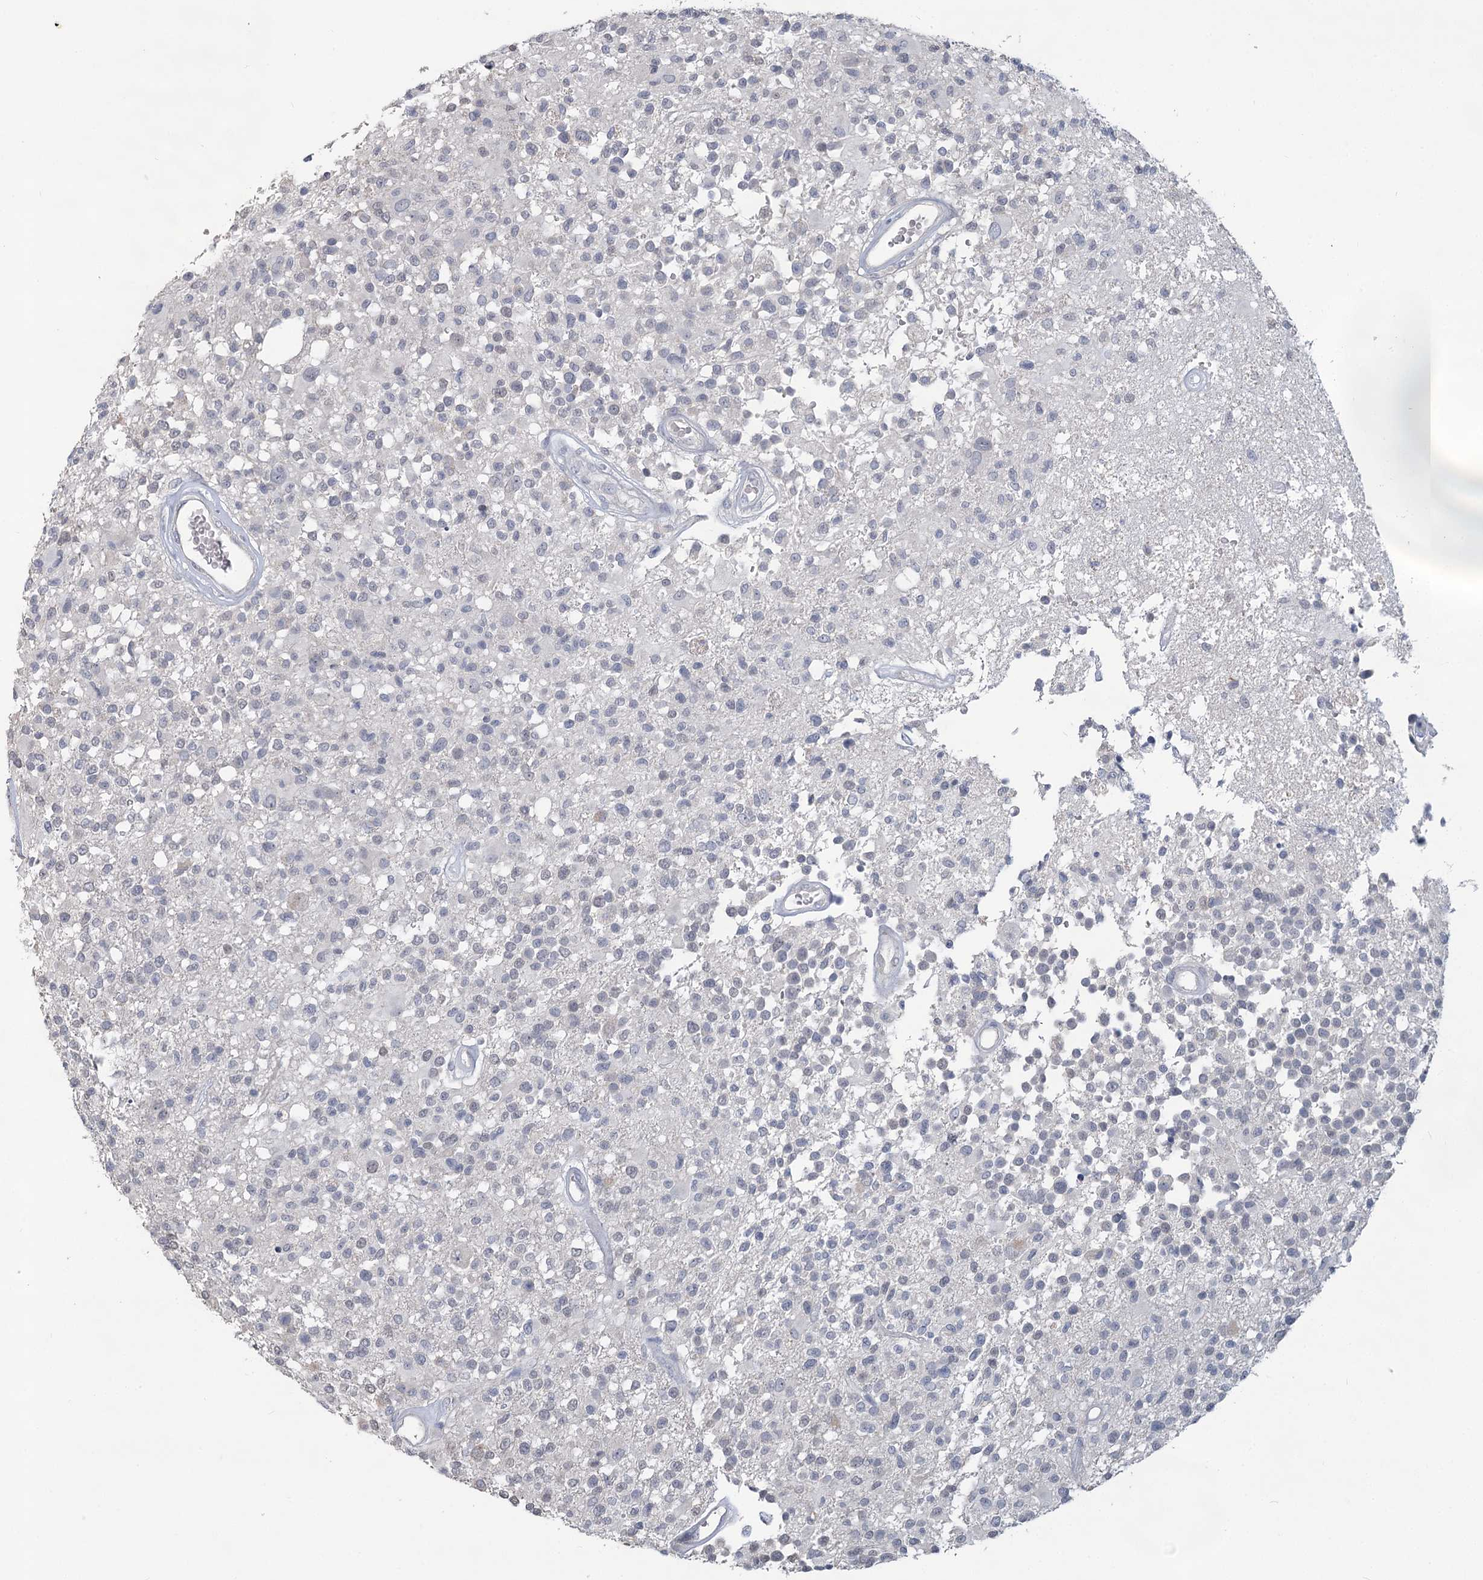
{"staining": {"intensity": "negative", "quantity": "none", "location": "none"}, "tissue": "glioma", "cell_type": "Tumor cells", "image_type": "cancer", "snomed": [{"axis": "morphology", "description": "Glioma, malignant, High grade"}, {"axis": "morphology", "description": "Glioblastoma, NOS"}, {"axis": "topography", "description": "Brain"}], "caption": "Immunohistochemistry photomicrograph of neoplastic tissue: human glioma stained with DAB (3,3'-diaminobenzidine) reveals no significant protein positivity in tumor cells.", "gene": "SLC9A3", "patient": {"sex": "male", "age": 60}}